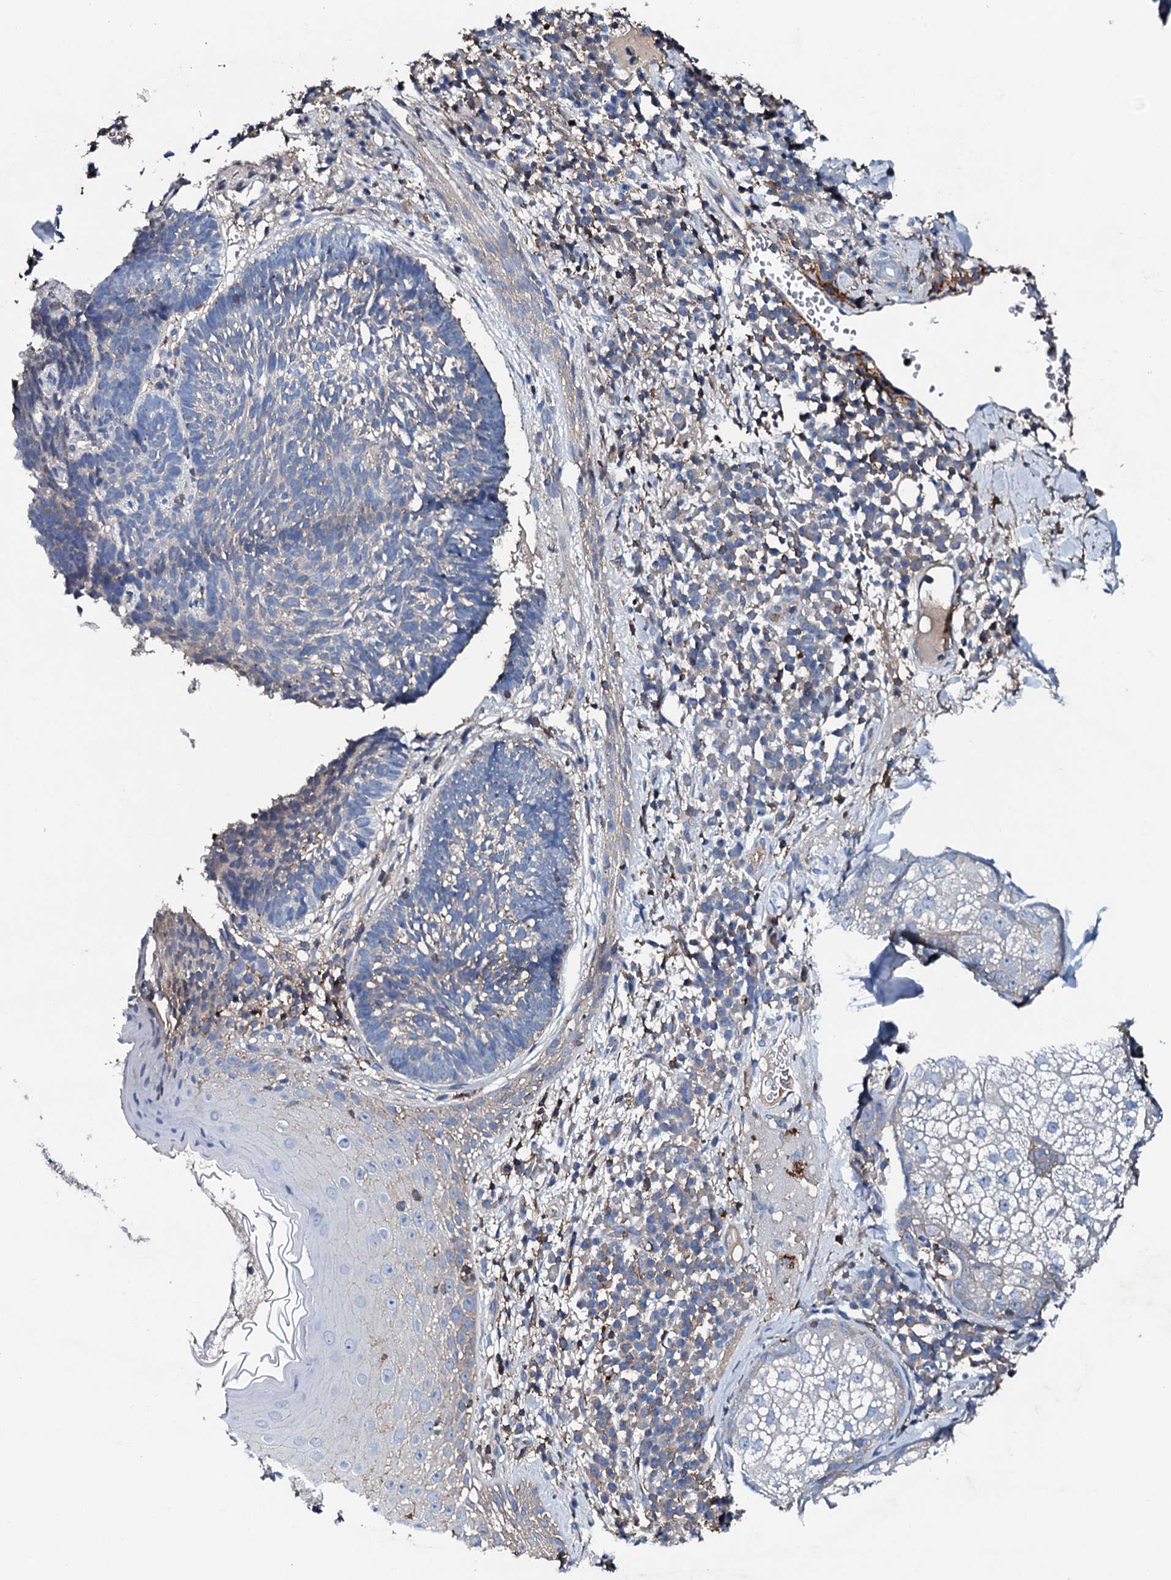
{"staining": {"intensity": "negative", "quantity": "none", "location": "none"}, "tissue": "skin cancer", "cell_type": "Tumor cells", "image_type": "cancer", "snomed": [{"axis": "morphology", "description": "Basal cell carcinoma"}, {"axis": "topography", "description": "Skin"}], "caption": "Tumor cells show no significant positivity in skin cancer (basal cell carcinoma).", "gene": "MS4A4E", "patient": {"sex": "male", "age": 88}}